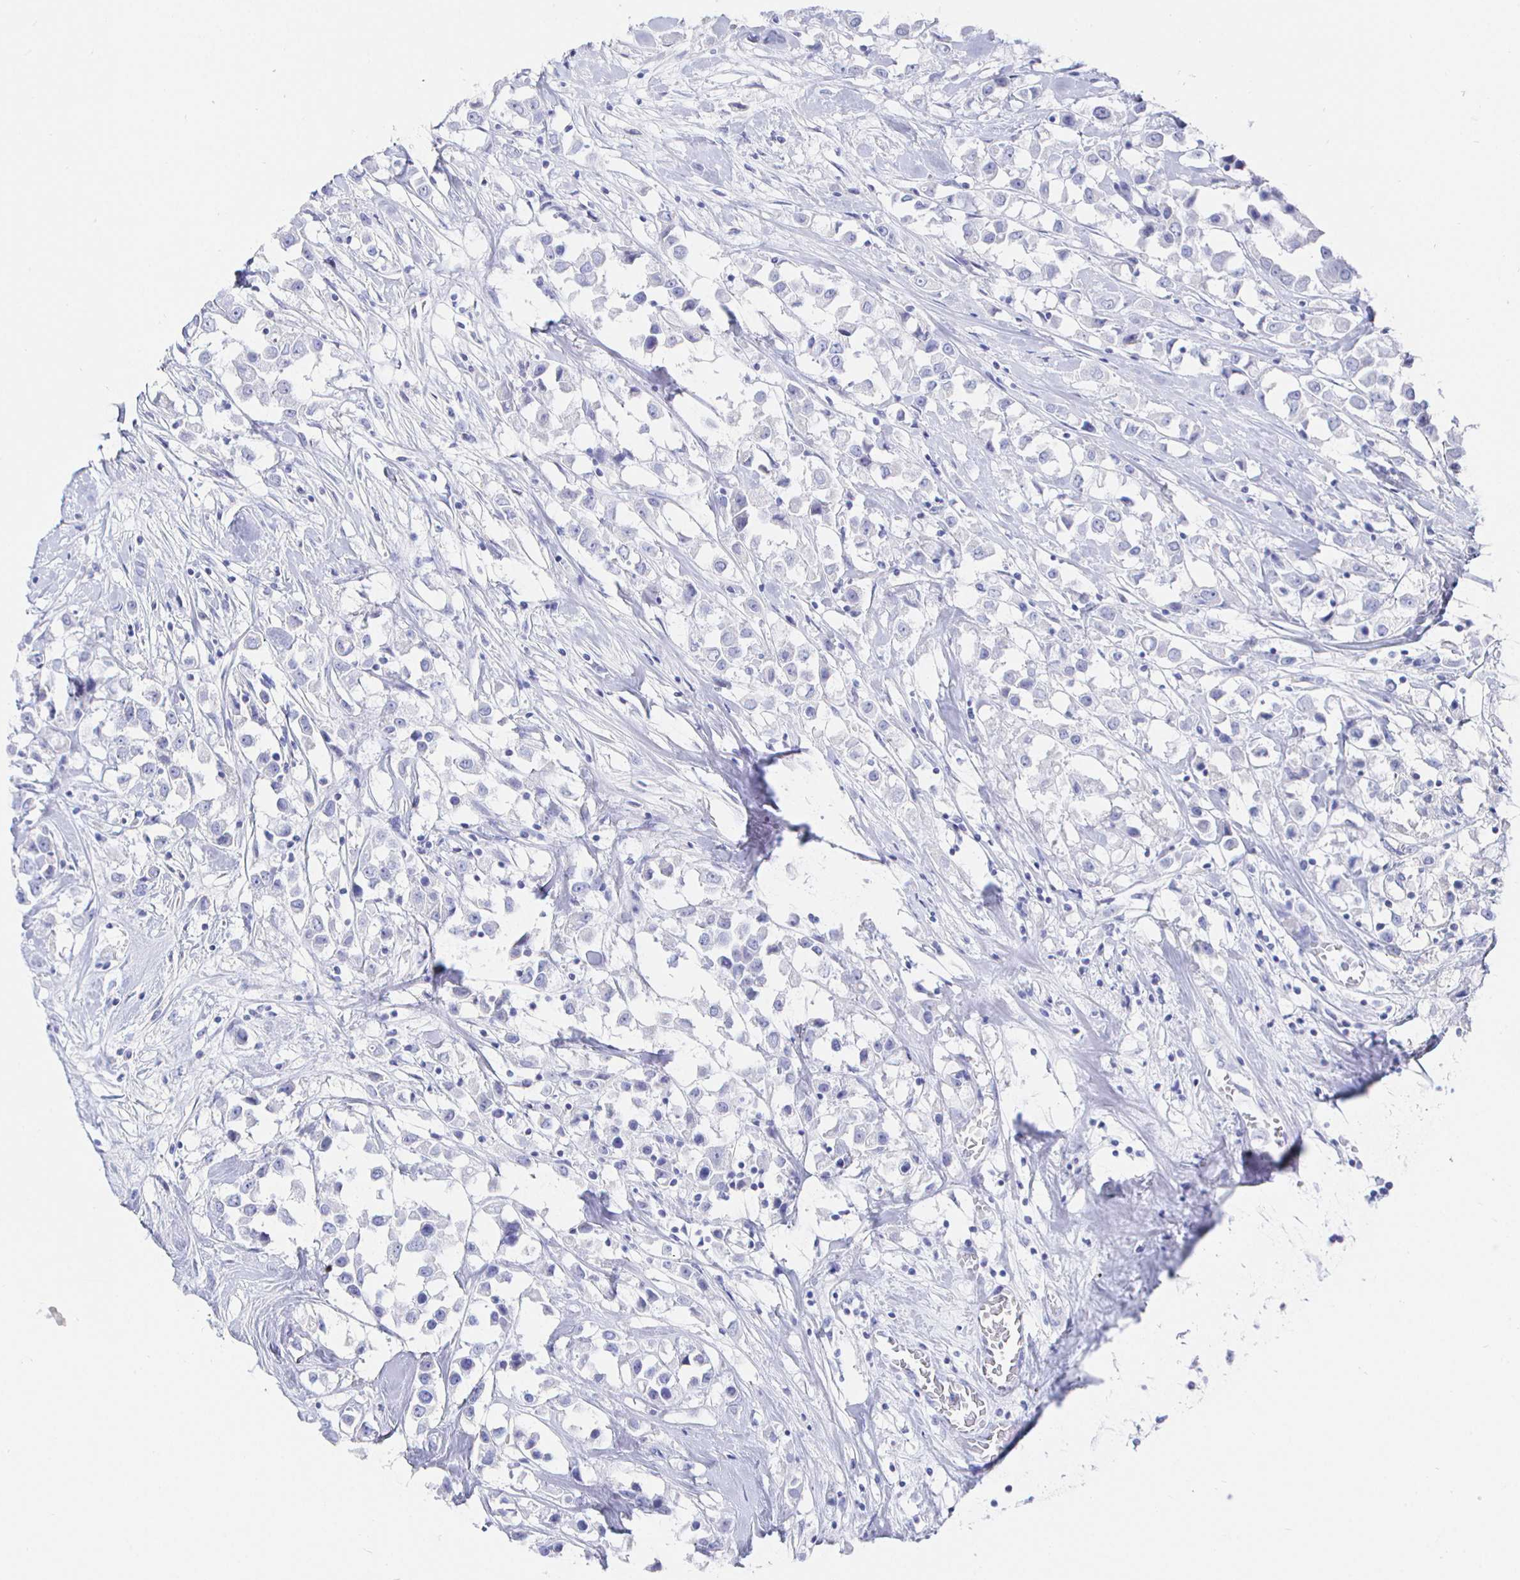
{"staining": {"intensity": "negative", "quantity": "none", "location": "none"}, "tissue": "breast cancer", "cell_type": "Tumor cells", "image_type": "cancer", "snomed": [{"axis": "morphology", "description": "Duct carcinoma"}, {"axis": "topography", "description": "Breast"}], "caption": "This is an immunohistochemistry micrograph of breast cancer (infiltrating ductal carcinoma). There is no staining in tumor cells.", "gene": "CLCA1", "patient": {"sex": "female", "age": 61}}